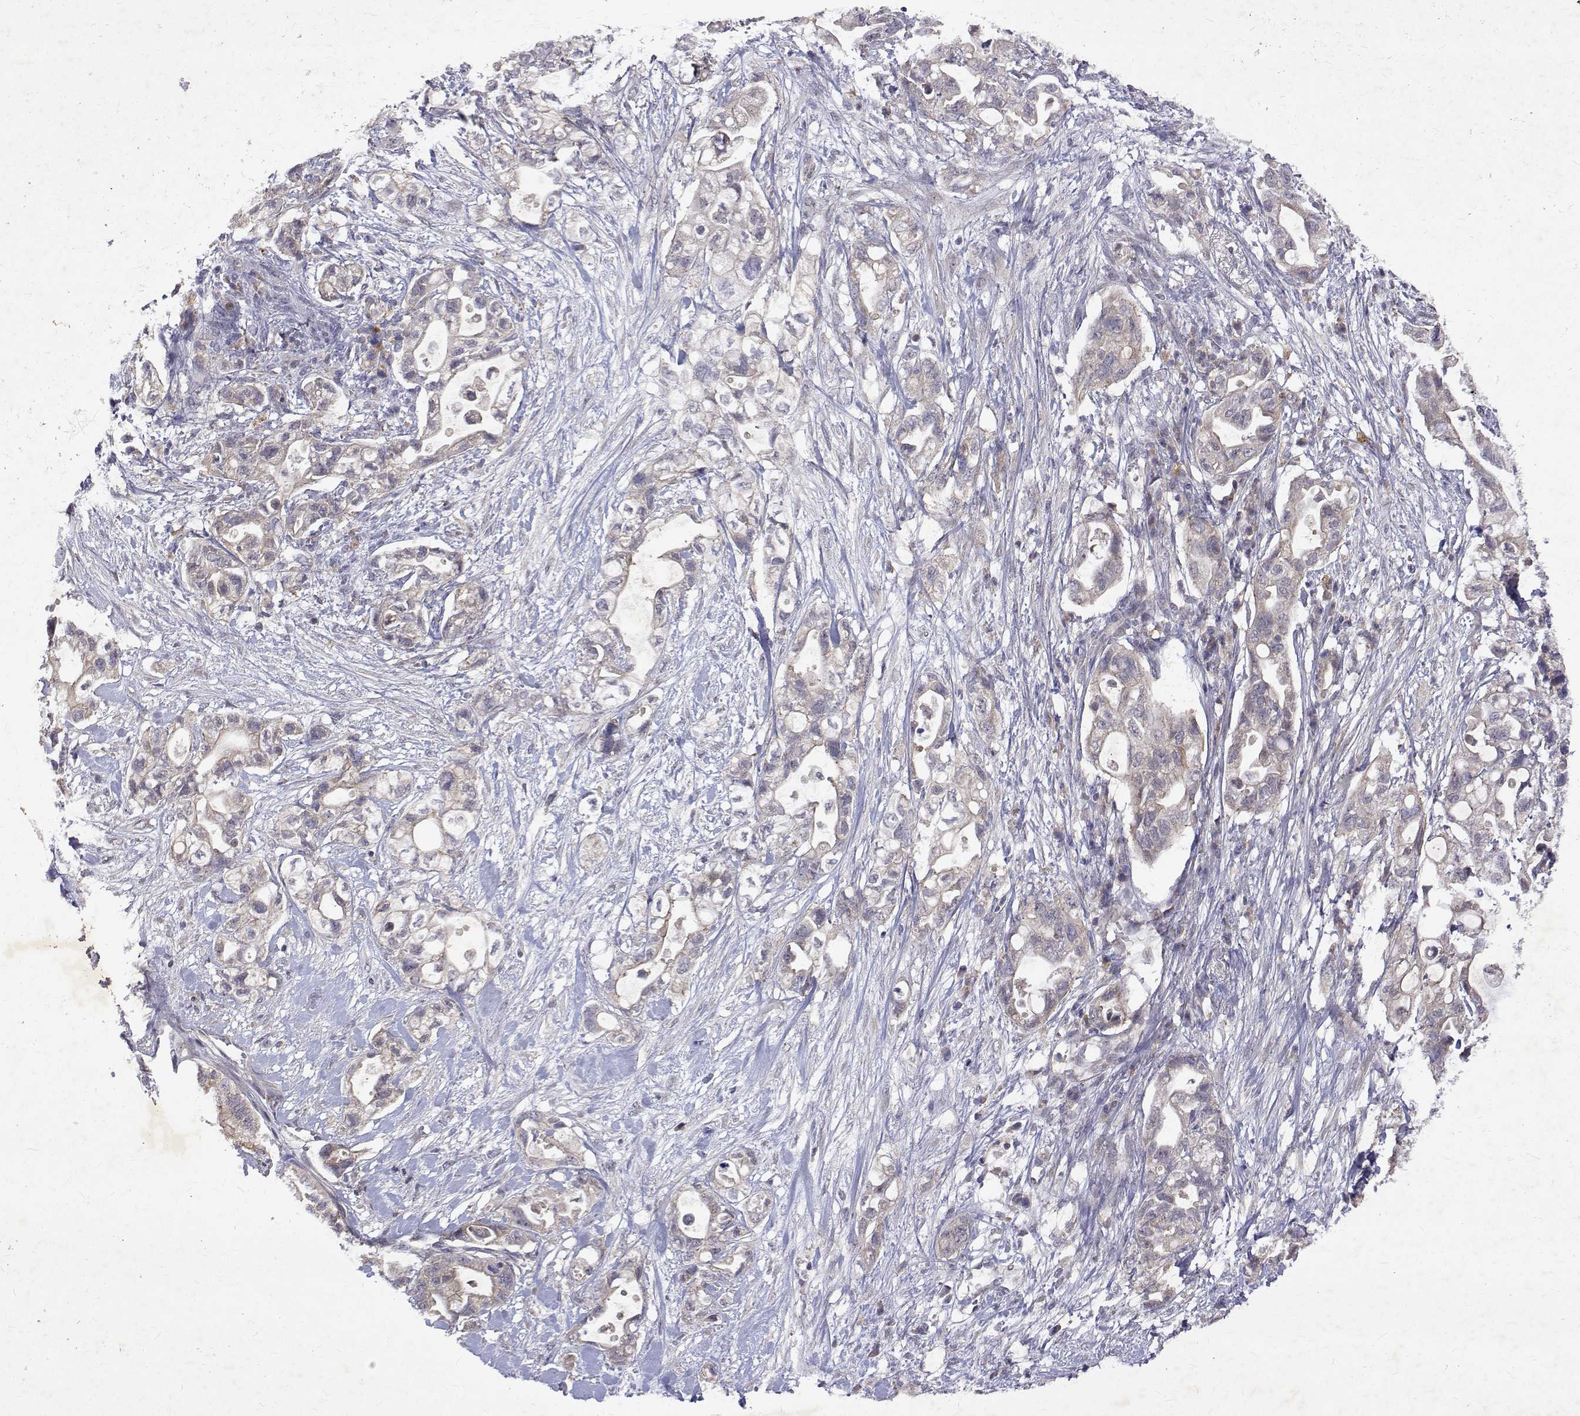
{"staining": {"intensity": "weak", "quantity": "<25%", "location": "cytoplasmic/membranous"}, "tissue": "pancreatic cancer", "cell_type": "Tumor cells", "image_type": "cancer", "snomed": [{"axis": "morphology", "description": "Adenocarcinoma, NOS"}, {"axis": "topography", "description": "Pancreas"}], "caption": "This photomicrograph is of pancreatic adenocarcinoma stained with immunohistochemistry to label a protein in brown with the nuclei are counter-stained blue. There is no expression in tumor cells.", "gene": "ALKBH8", "patient": {"sex": "female", "age": 72}}